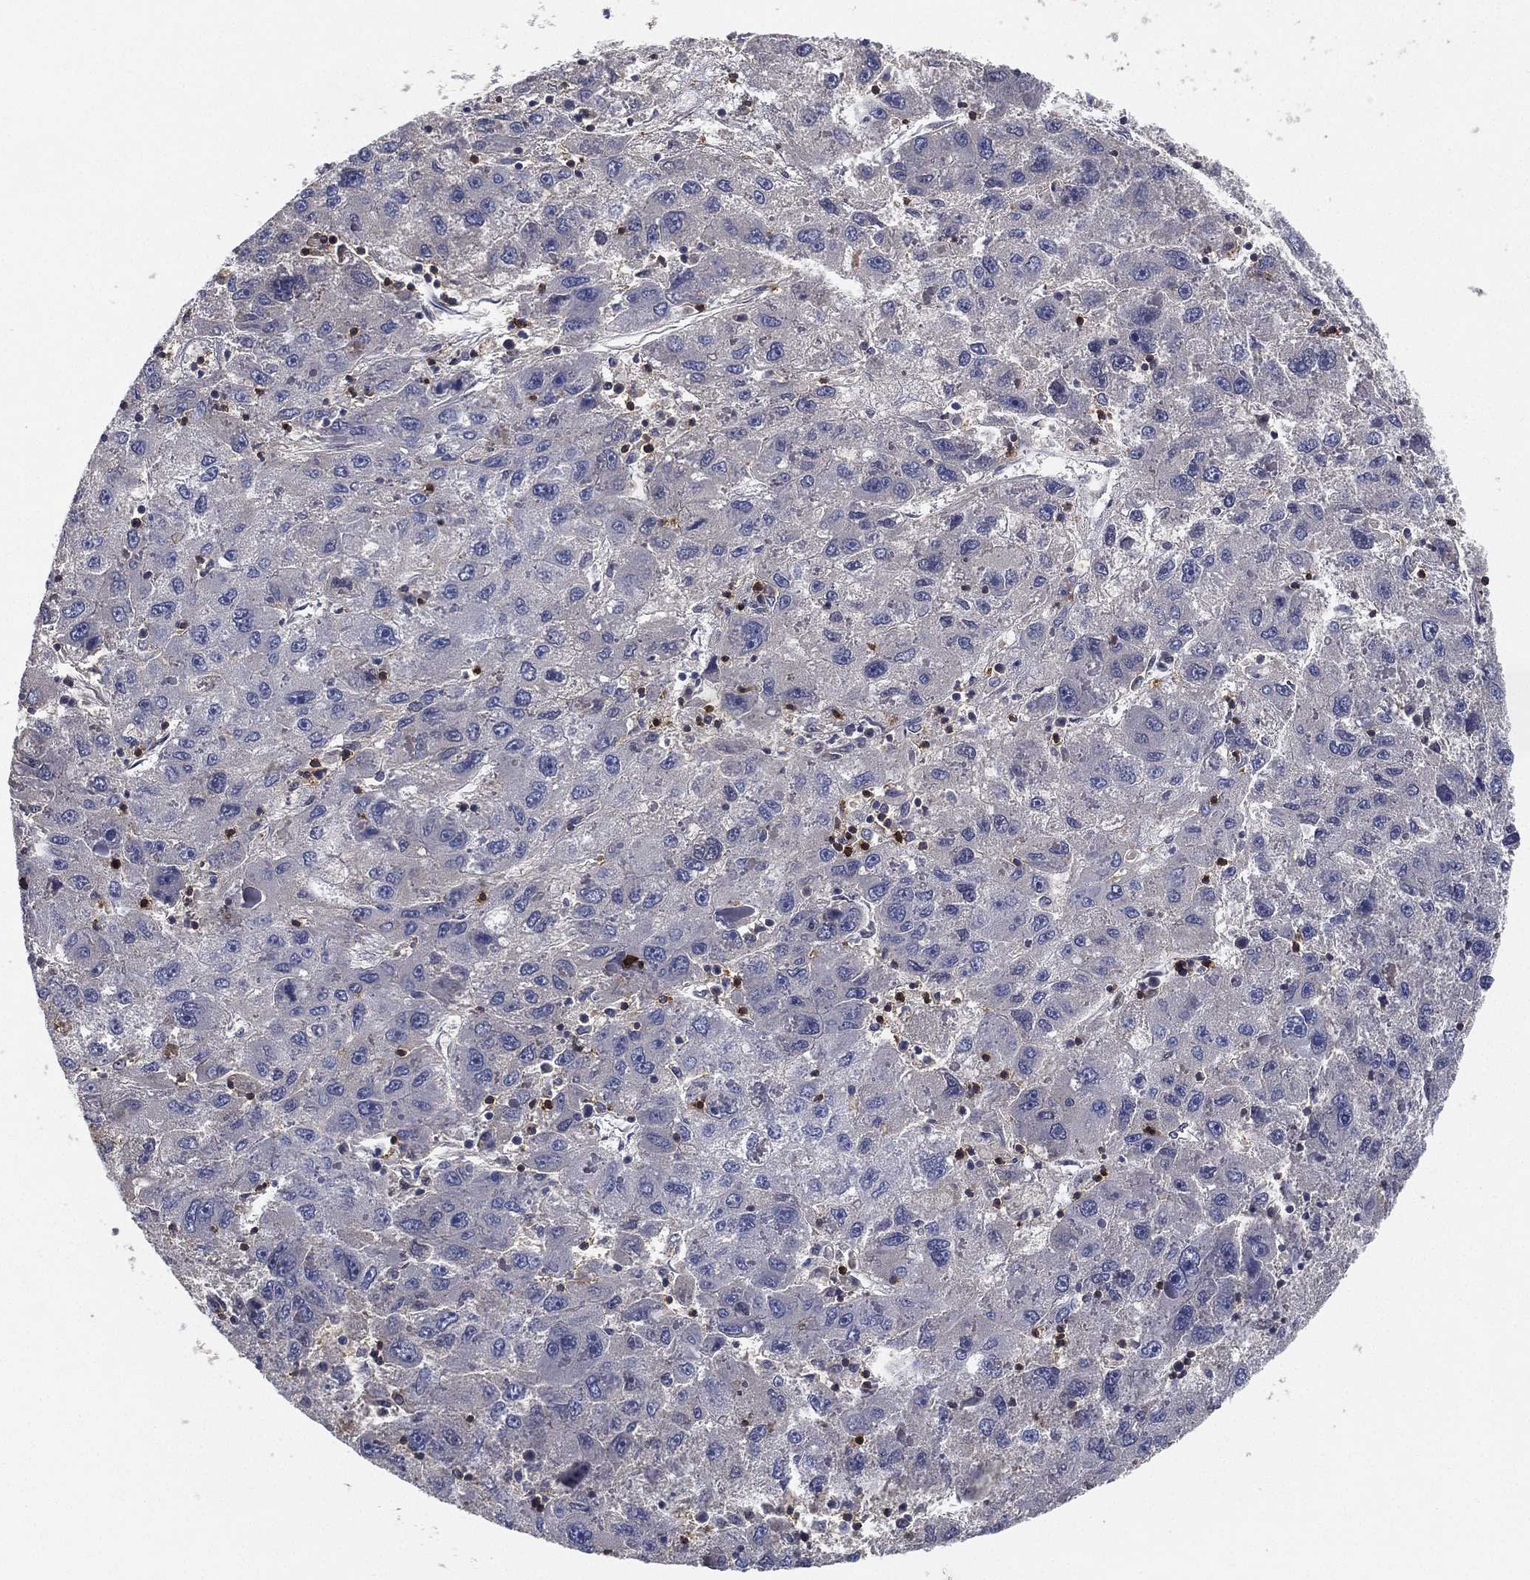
{"staining": {"intensity": "negative", "quantity": "none", "location": "none"}, "tissue": "liver cancer", "cell_type": "Tumor cells", "image_type": "cancer", "snomed": [{"axis": "morphology", "description": "Carcinoma, Hepatocellular, NOS"}, {"axis": "topography", "description": "Liver"}], "caption": "IHC image of neoplastic tissue: human hepatocellular carcinoma (liver) stained with DAB (3,3'-diaminobenzidine) reveals no significant protein positivity in tumor cells. Brightfield microscopy of immunohistochemistry (IHC) stained with DAB (3,3'-diaminobenzidine) (brown) and hematoxylin (blue), captured at high magnification.", "gene": "CFAP251", "patient": {"sex": "male", "age": 75}}